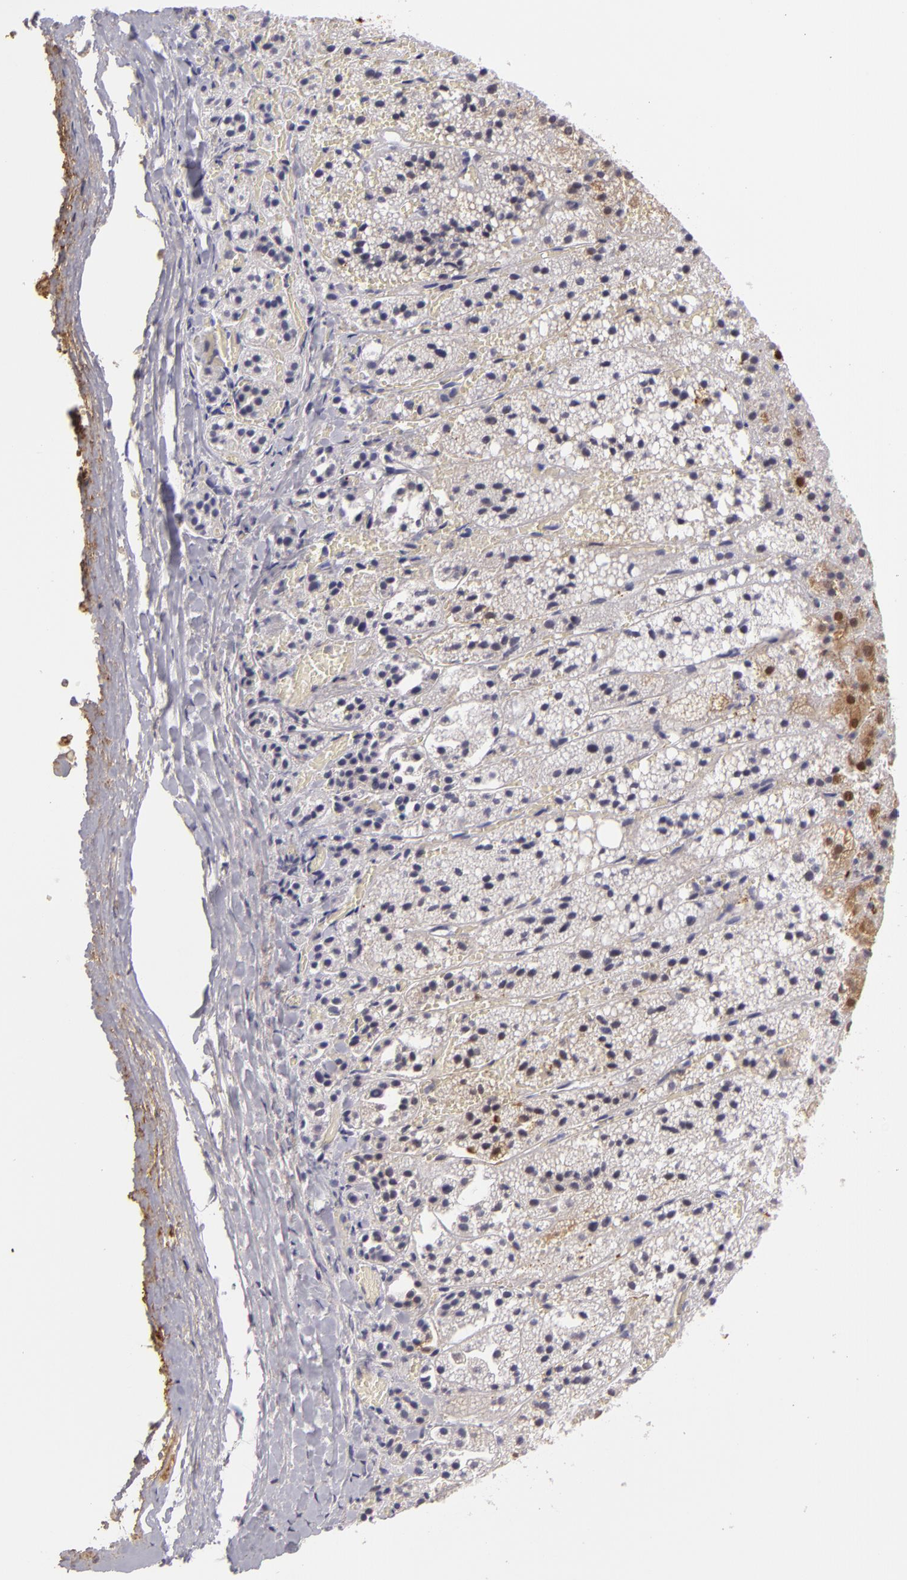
{"staining": {"intensity": "negative", "quantity": "none", "location": "none"}, "tissue": "adrenal gland", "cell_type": "Glandular cells", "image_type": "normal", "snomed": [{"axis": "morphology", "description": "Normal tissue, NOS"}, {"axis": "topography", "description": "Adrenal gland"}], "caption": "A high-resolution photomicrograph shows immunohistochemistry (IHC) staining of unremarkable adrenal gland, which shows no significant expression in glandular cells.", "gene": "CTNNB1", "patient": {"sex": "female", "age": 44}}